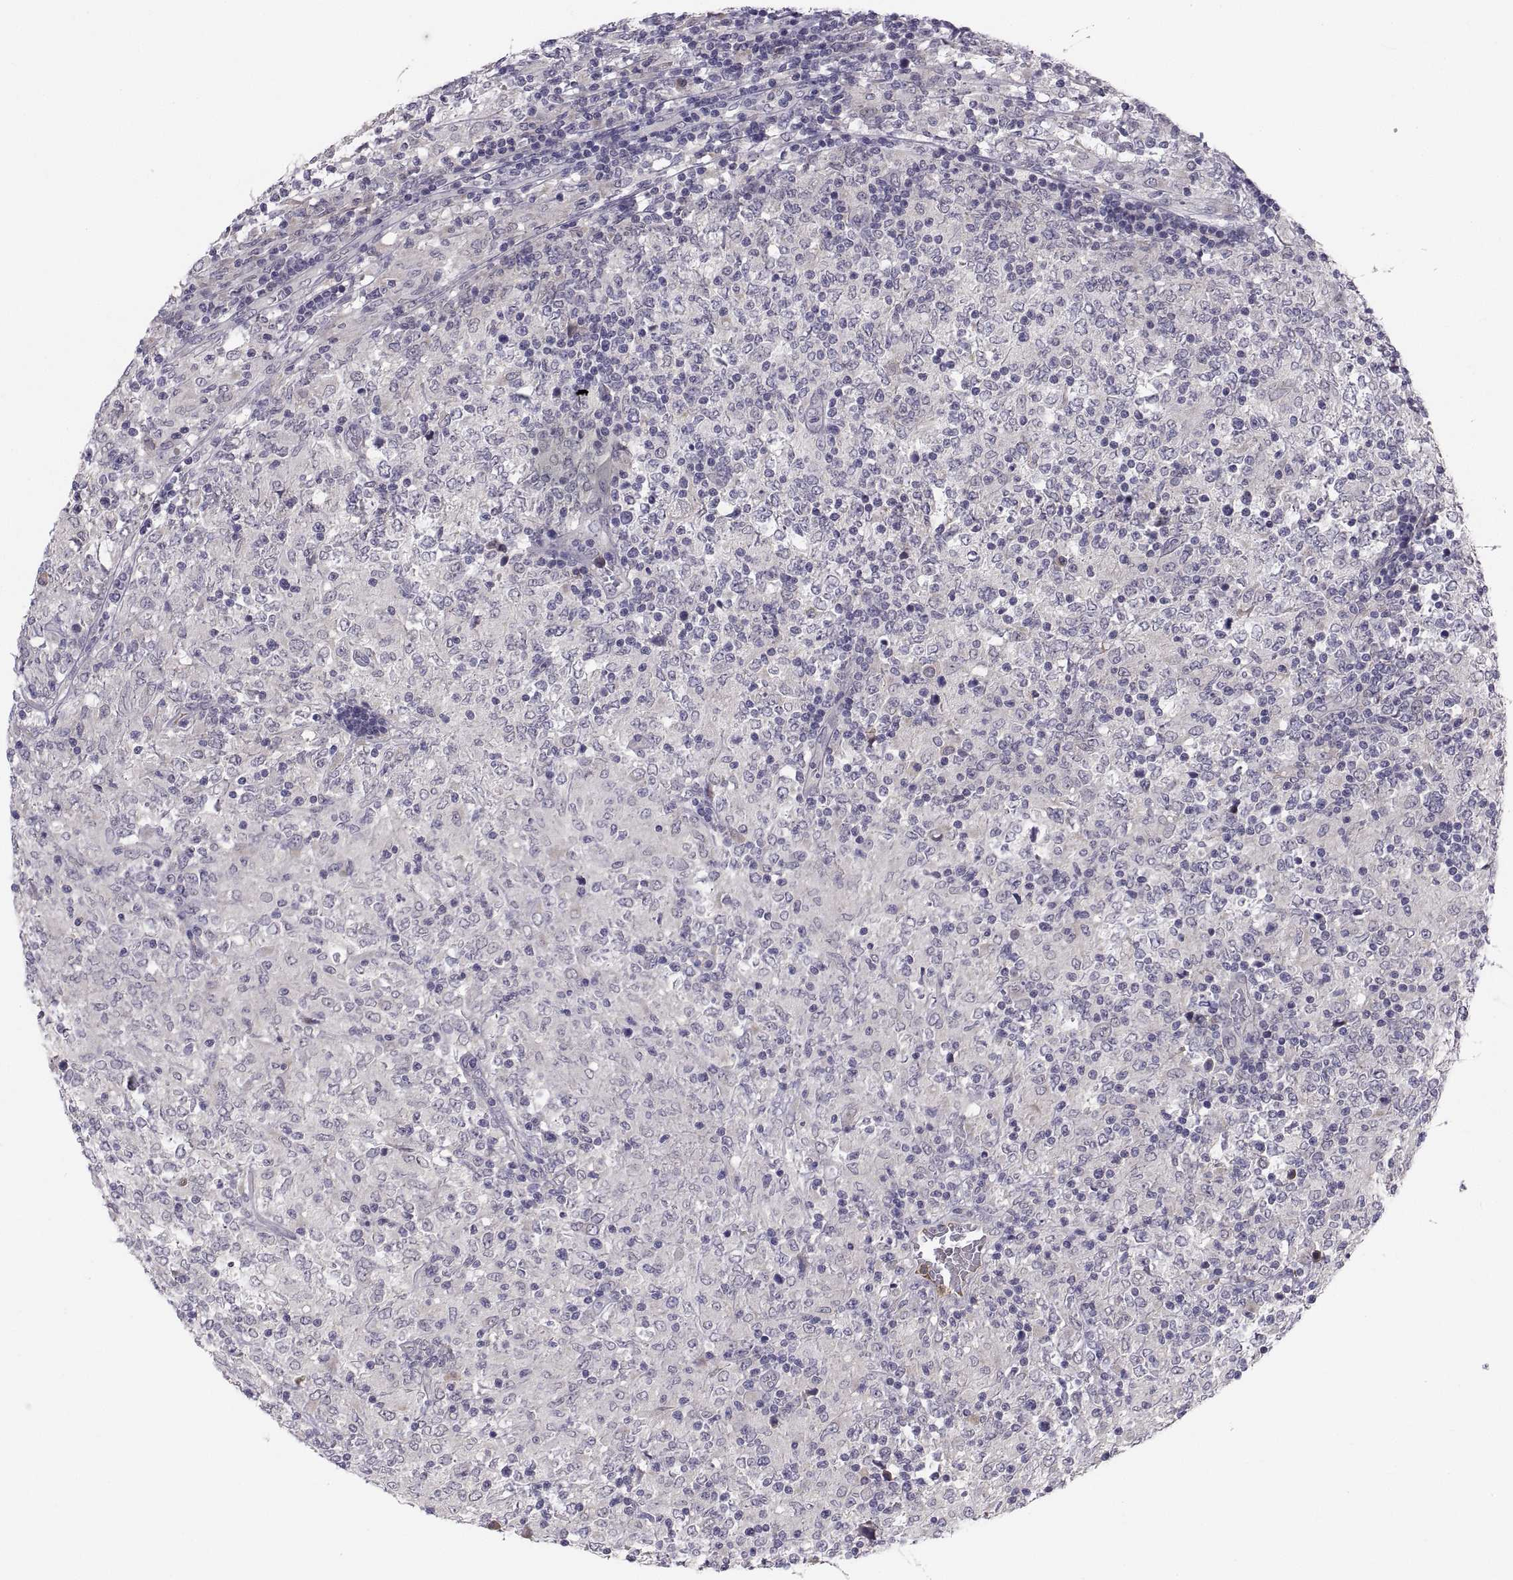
{"staining": {"intensity": "negative", "quantity": "none", "location": "none"}, "tissue": "lymphoma", "cell_type": "Tumor cells", "image_type": "cancer", "snomed": [{"axis": "morphology", "description": "Malignant lymphoma, non-Hodgkin's type, High grade"}, {"axis": "topography", "description": "Lymph node"}], "caption": "Immunohistochemical staining of lymphoma displays no significant expression in tumor cells. (DAB (3,3'-diaminobenzidine) immunohistochemistry with hematoxylin counter stain).", "gene": "PKP1", "patient": {"sex": "female", "age": 84}}